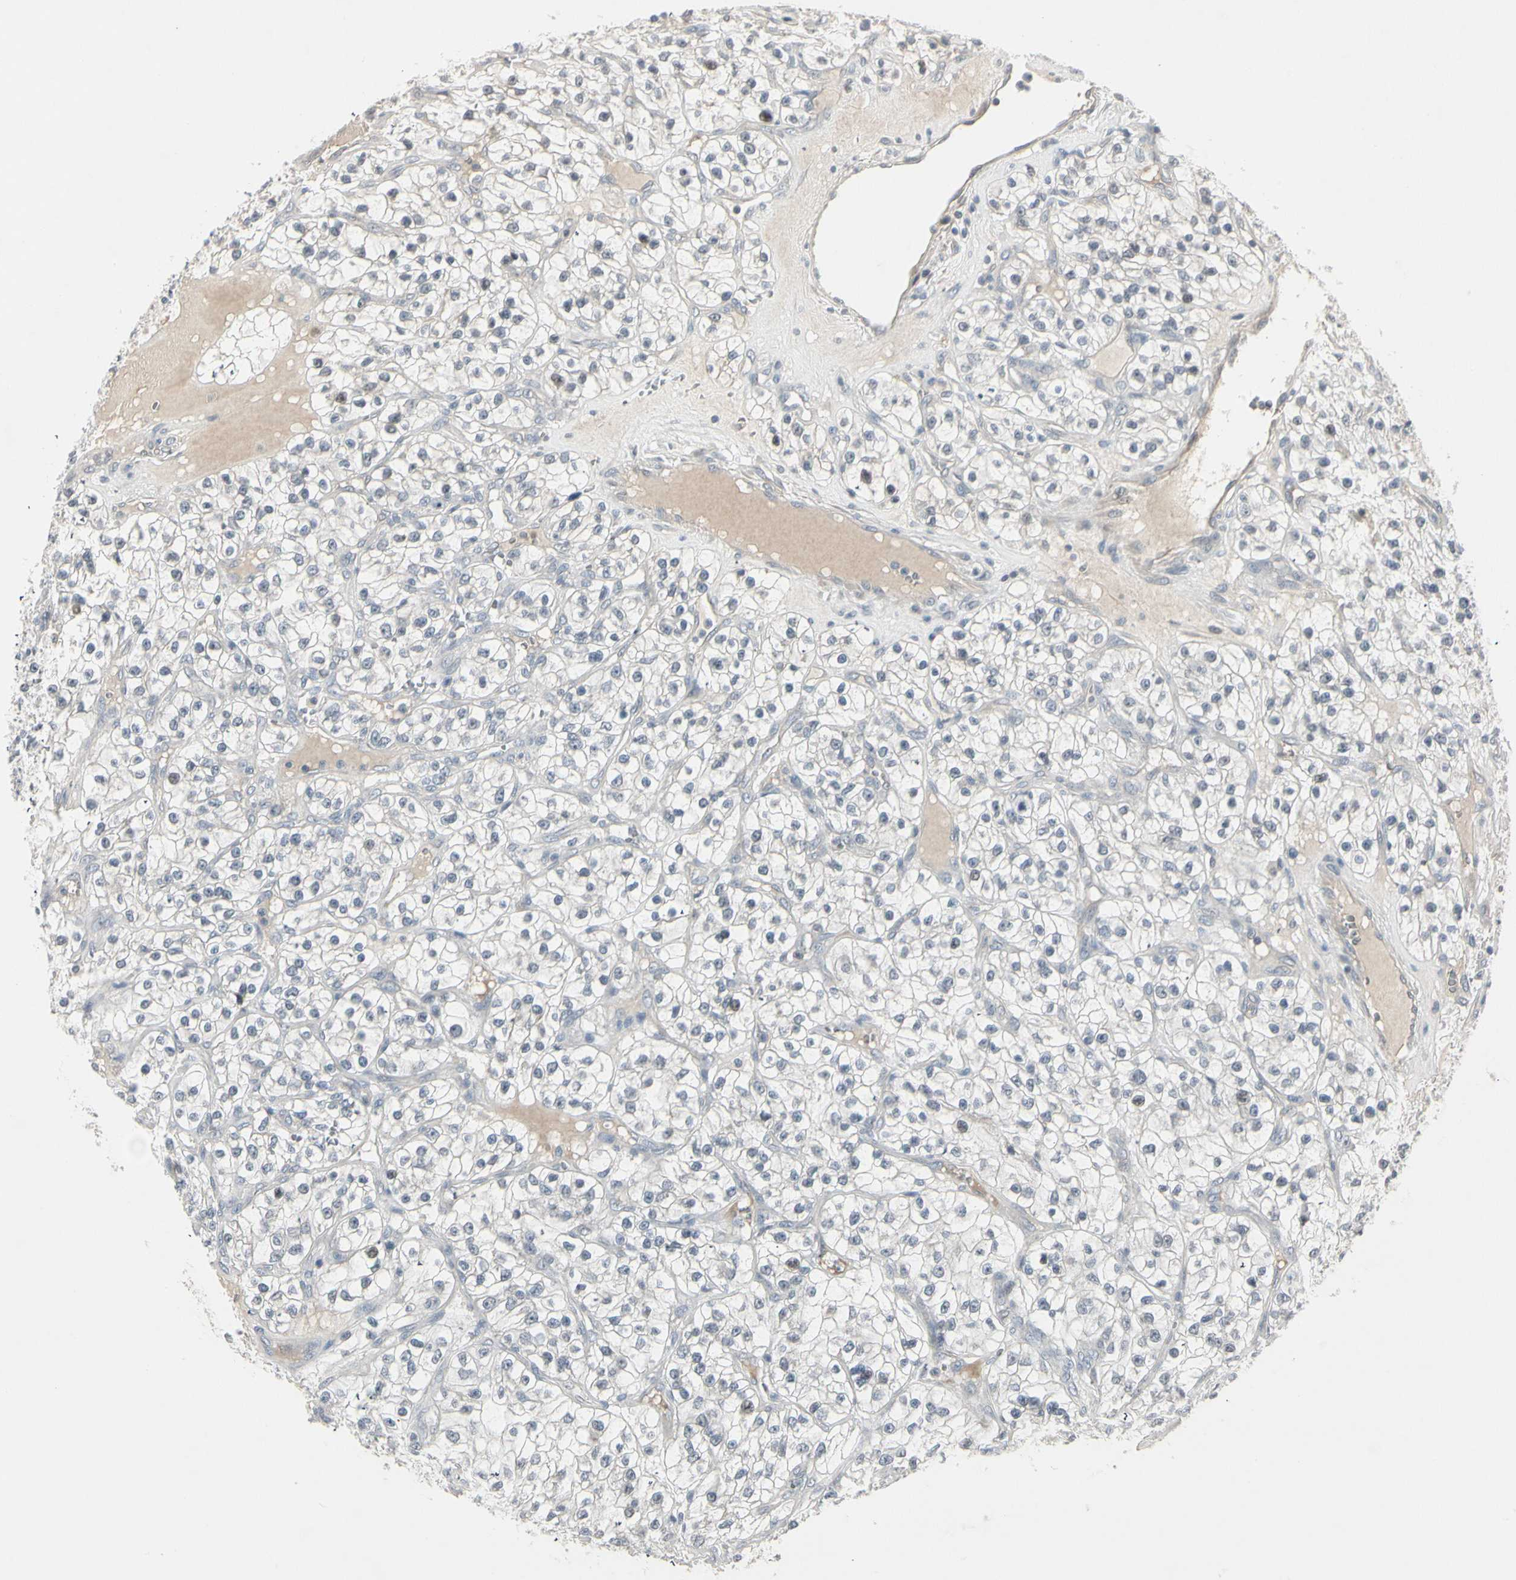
{"staining": {"intensity": "negative", "quantity": "none", "location": "none"}, "tissue": "renal cancer", "cell_type": "Tumor cells", "image_type": "cancer", "snomed": [{"axis": "morphology", "description": "Adenocarcinoma, NOS"}, {"axis": "topography", "description": "Kidney"}], "caption": "This is an immunohistochemistry (IHC) micrograph of human renal adenocarcinoma. There is no positivity in tumor cells.", "gene": "DMPK", "patient": {"sex": "female", "age": 57}}